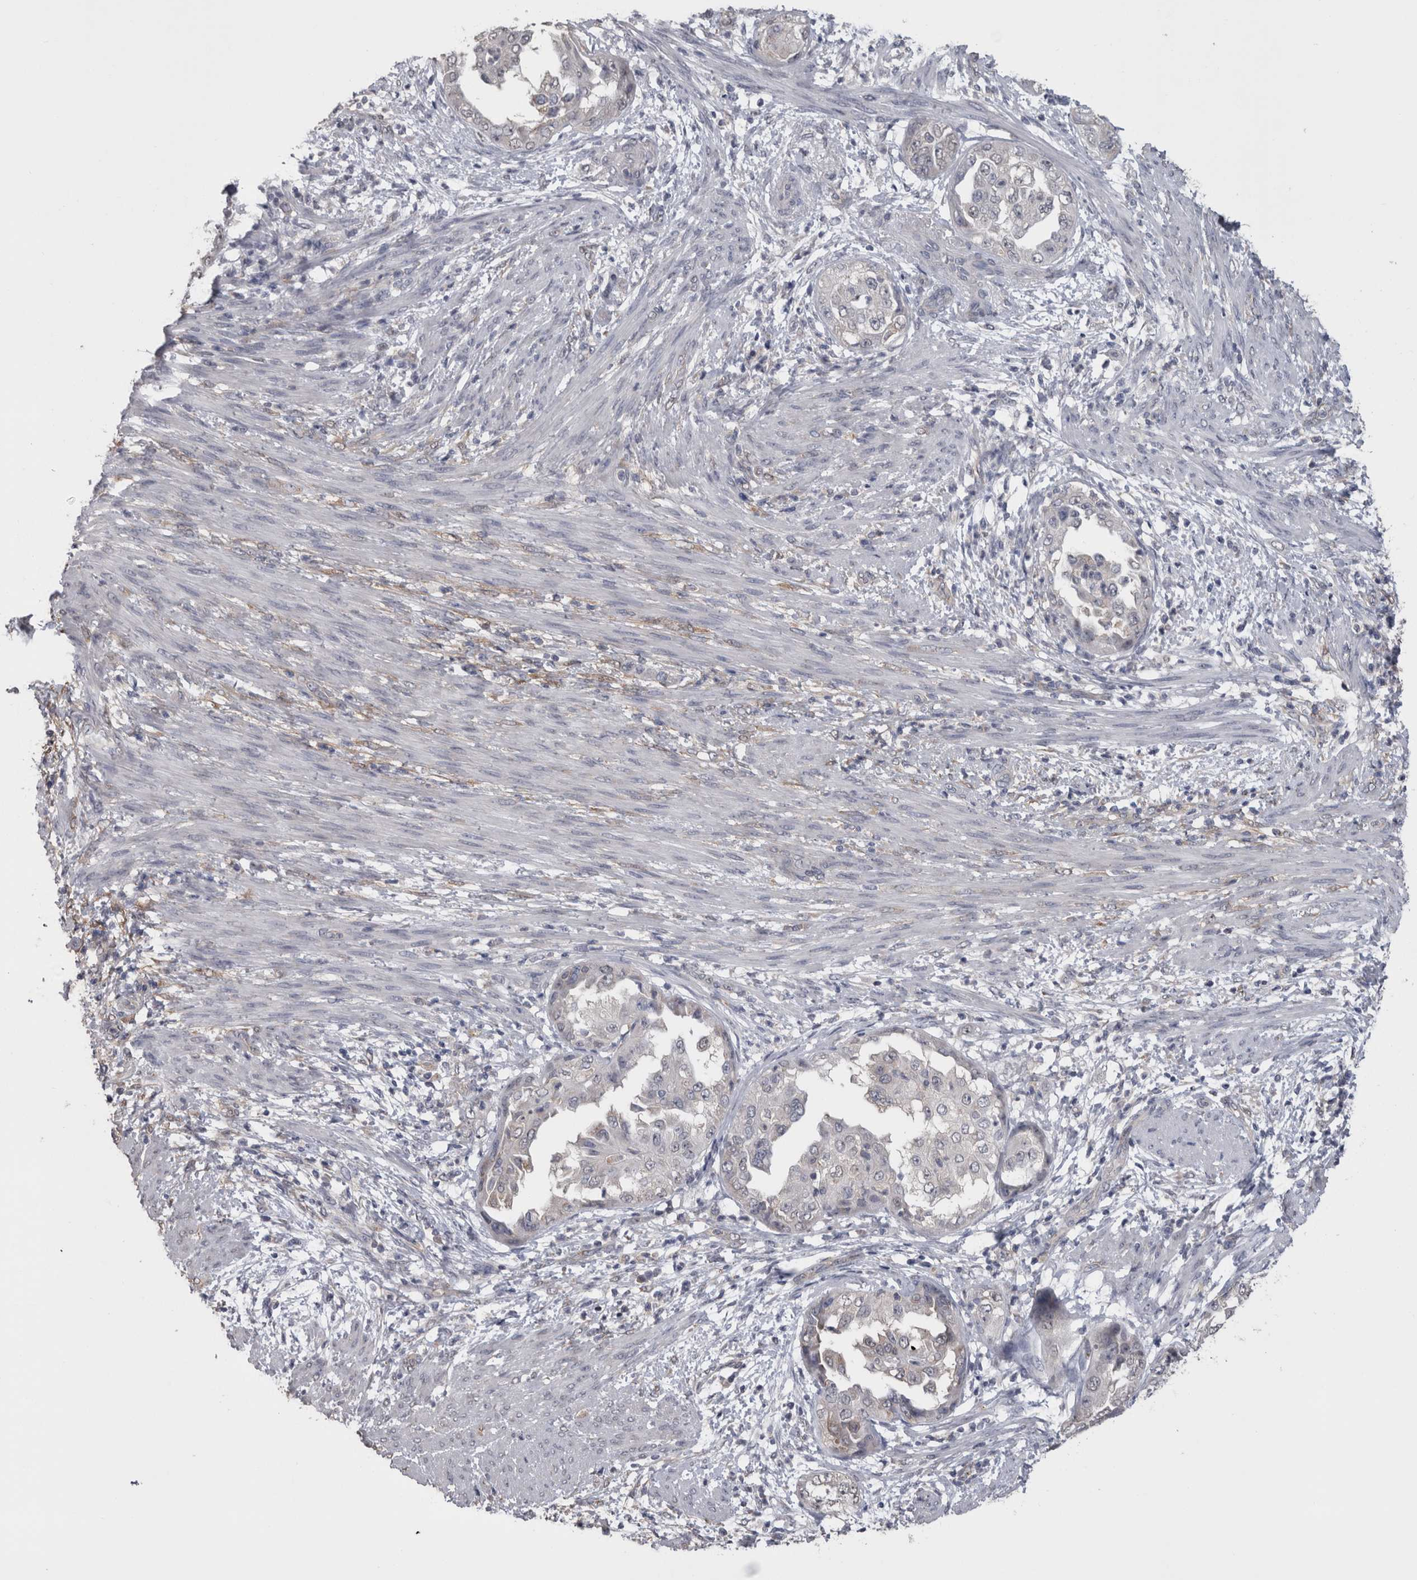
{"staining": {"intensity": "negative", "quantity": "none", "location": "none"}, "tissue": "endometrial cancer", "cell_type": "Tumor cells", "image_type": "cancer", "snomed": [{"axis": "morphology", "description": "Adenocarcinoma, NOS"}, {"axis": "topography", "description": "Endometrium"}], "caption": "Immunohistochemical staining of human endometrial cancer displays no significant positivity in tumor cells.", "gene": "DDX6", "patient": {"sex": "female", "age": 85}}